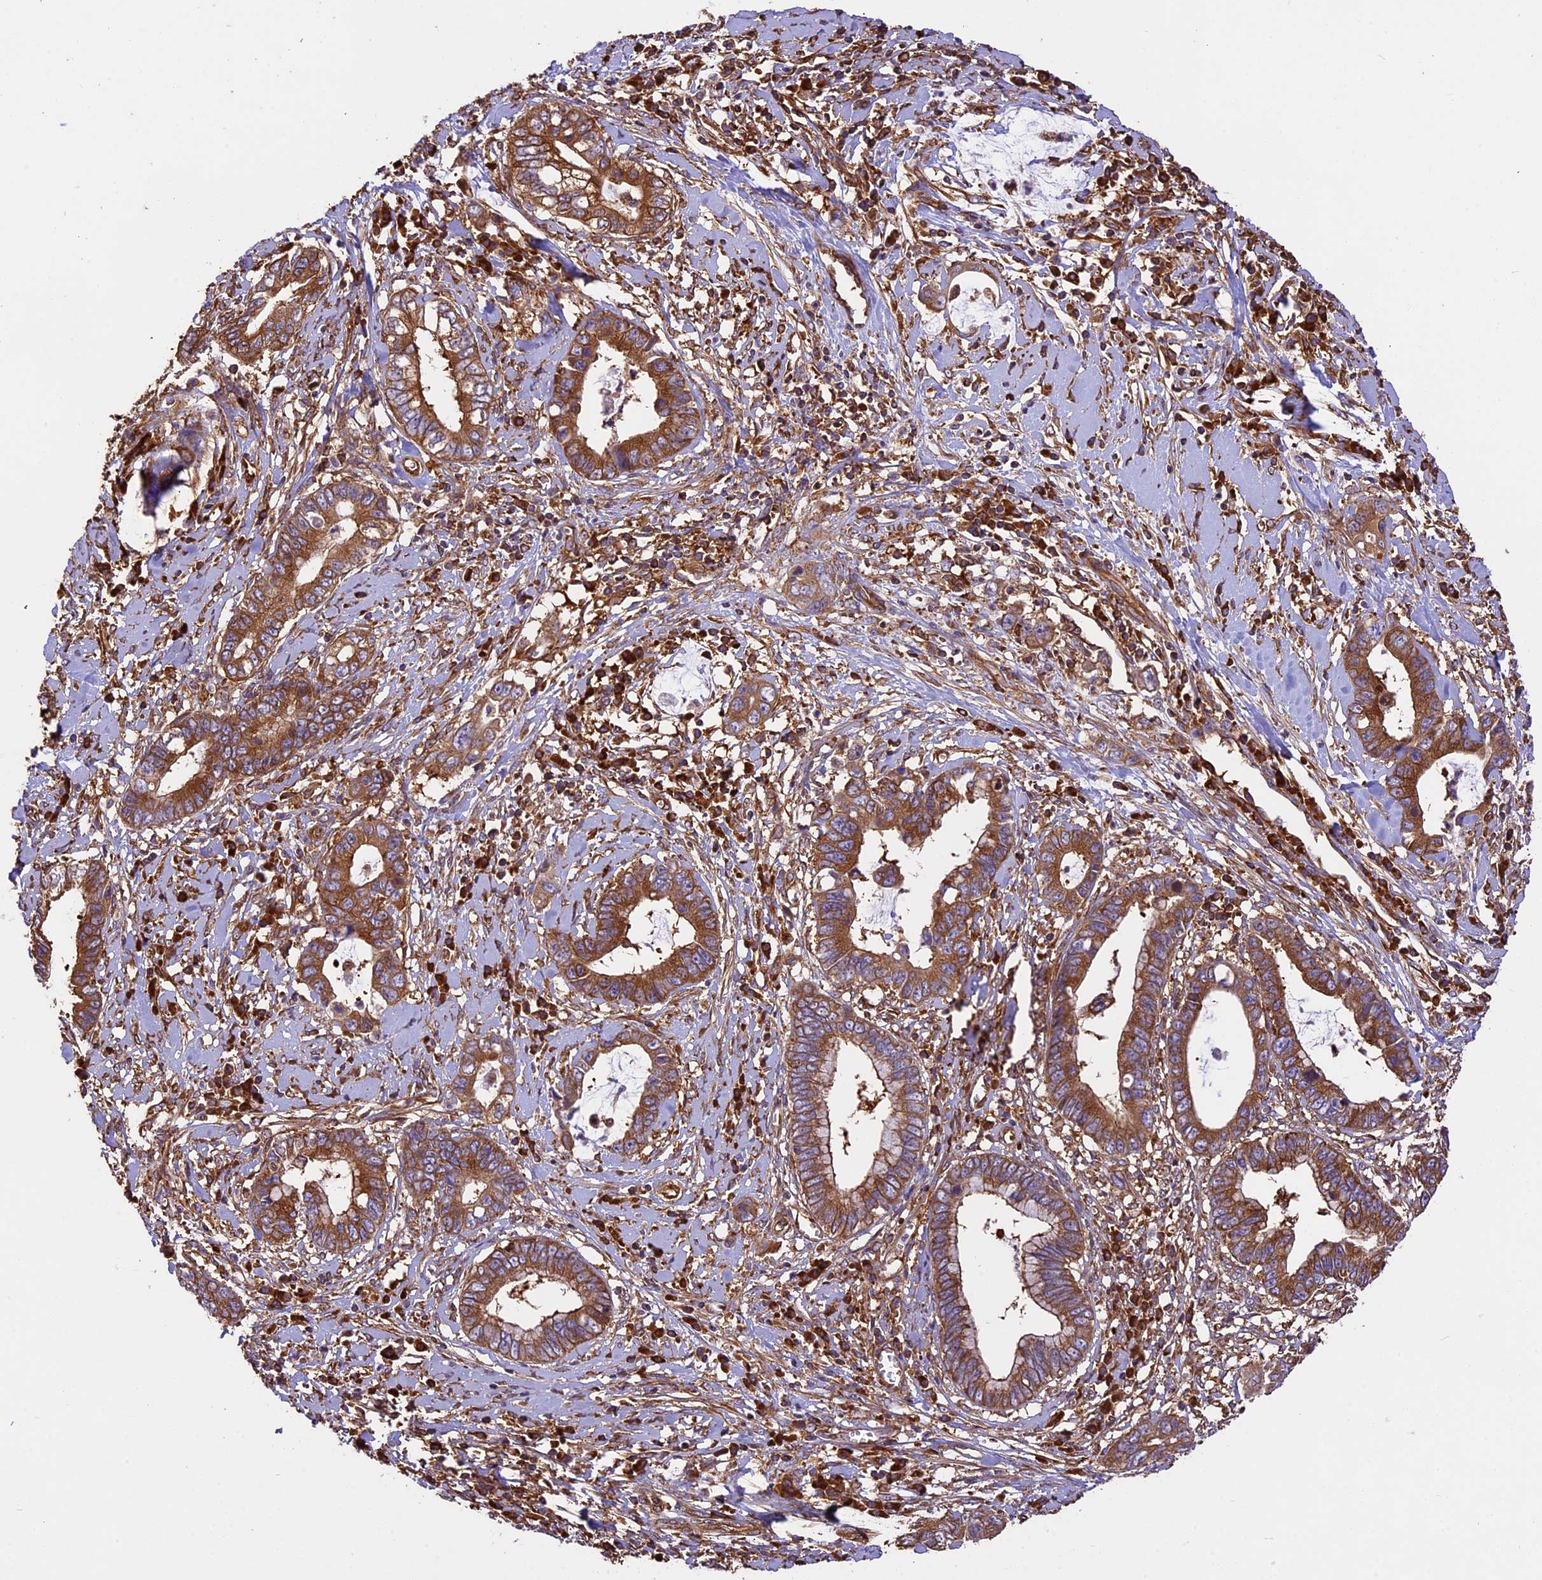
{"staining": {"intensity": "moderate", "quantity": ">75%", "location": "cytoplasmic/membranous"}, "tissue": "cervical cancer", "cell_type": "Tumor cells", "image_type": "cancer", "snomed": [{"axis": "morphology", "description": "Adenocarcinoma, NOS"}, {"axis": "topography", "description": "Cervix"}], "caption": "DAB (3,3'-diaminobenzidine) immunohistochemical staining of human cervical cancer (adenocarcinoma) shows moderate cytoplasmic/membranous protein positivity in approximately >75% of tumor cells. The protein is stained brown, and the nuclei are stained in blue (DAB IHC with brightfield microscopy, high magnification).", "gene": "KARS1", "patient": {"sex": "female", "age": 44}}